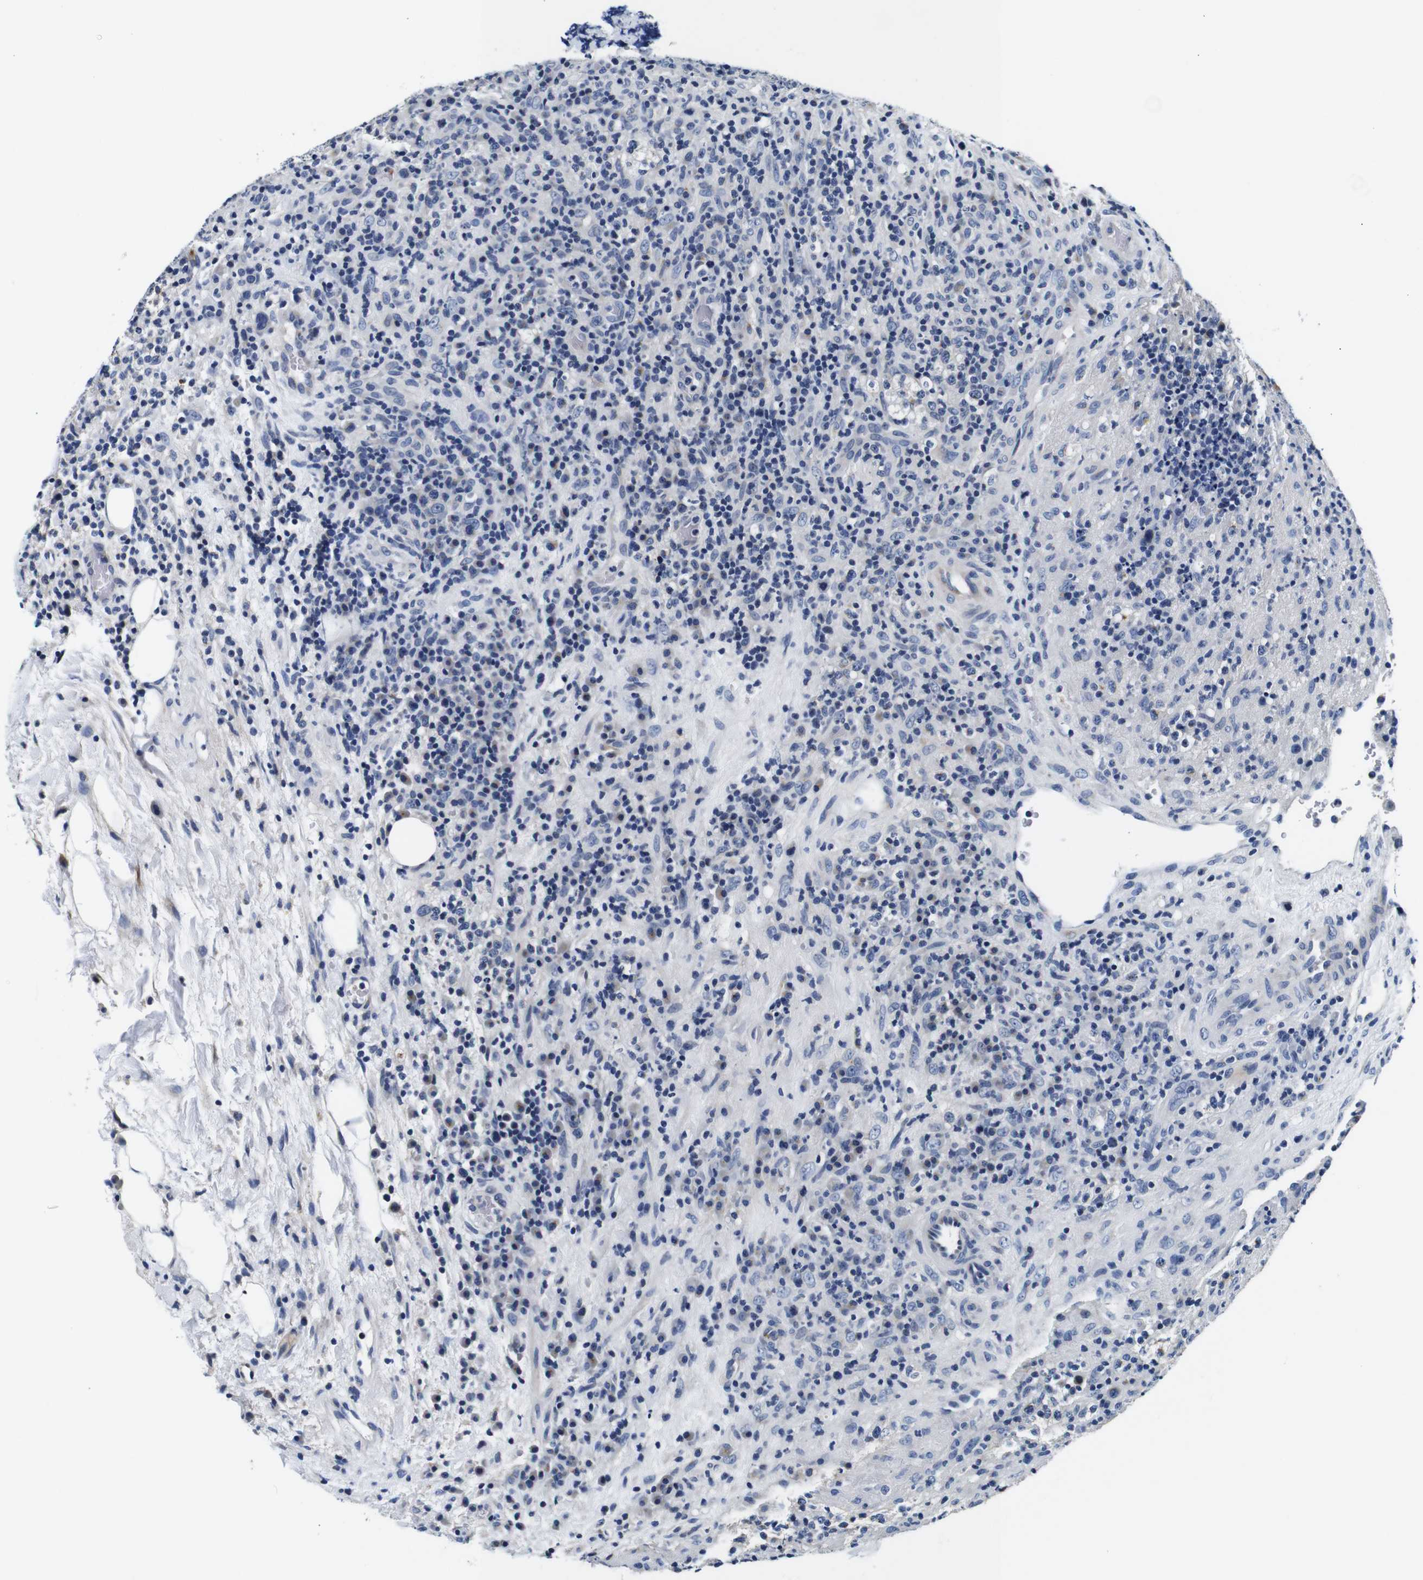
{"staining": {"intensity": "negative", "quantity": "none", "location": "none"}, "tissue": "lymphoma", "cell_type": "Tumor cells", "image_type": "cancer", "snomed": [{"axis": "morphology", "description": "Malignant lymphoma, non-Hodgkin's type, High grade"}, {"axis": "topography", "description": "Lymph node"}], "caption": "Tumor cells are negative for protein expression in human malignant lymphoma, non-Hodgkin's type (high-grade). (IHC, brightfield microscopy, high magnification).", "gene": "GP1BA", "patient": {"sex": "female", "age": 76}}